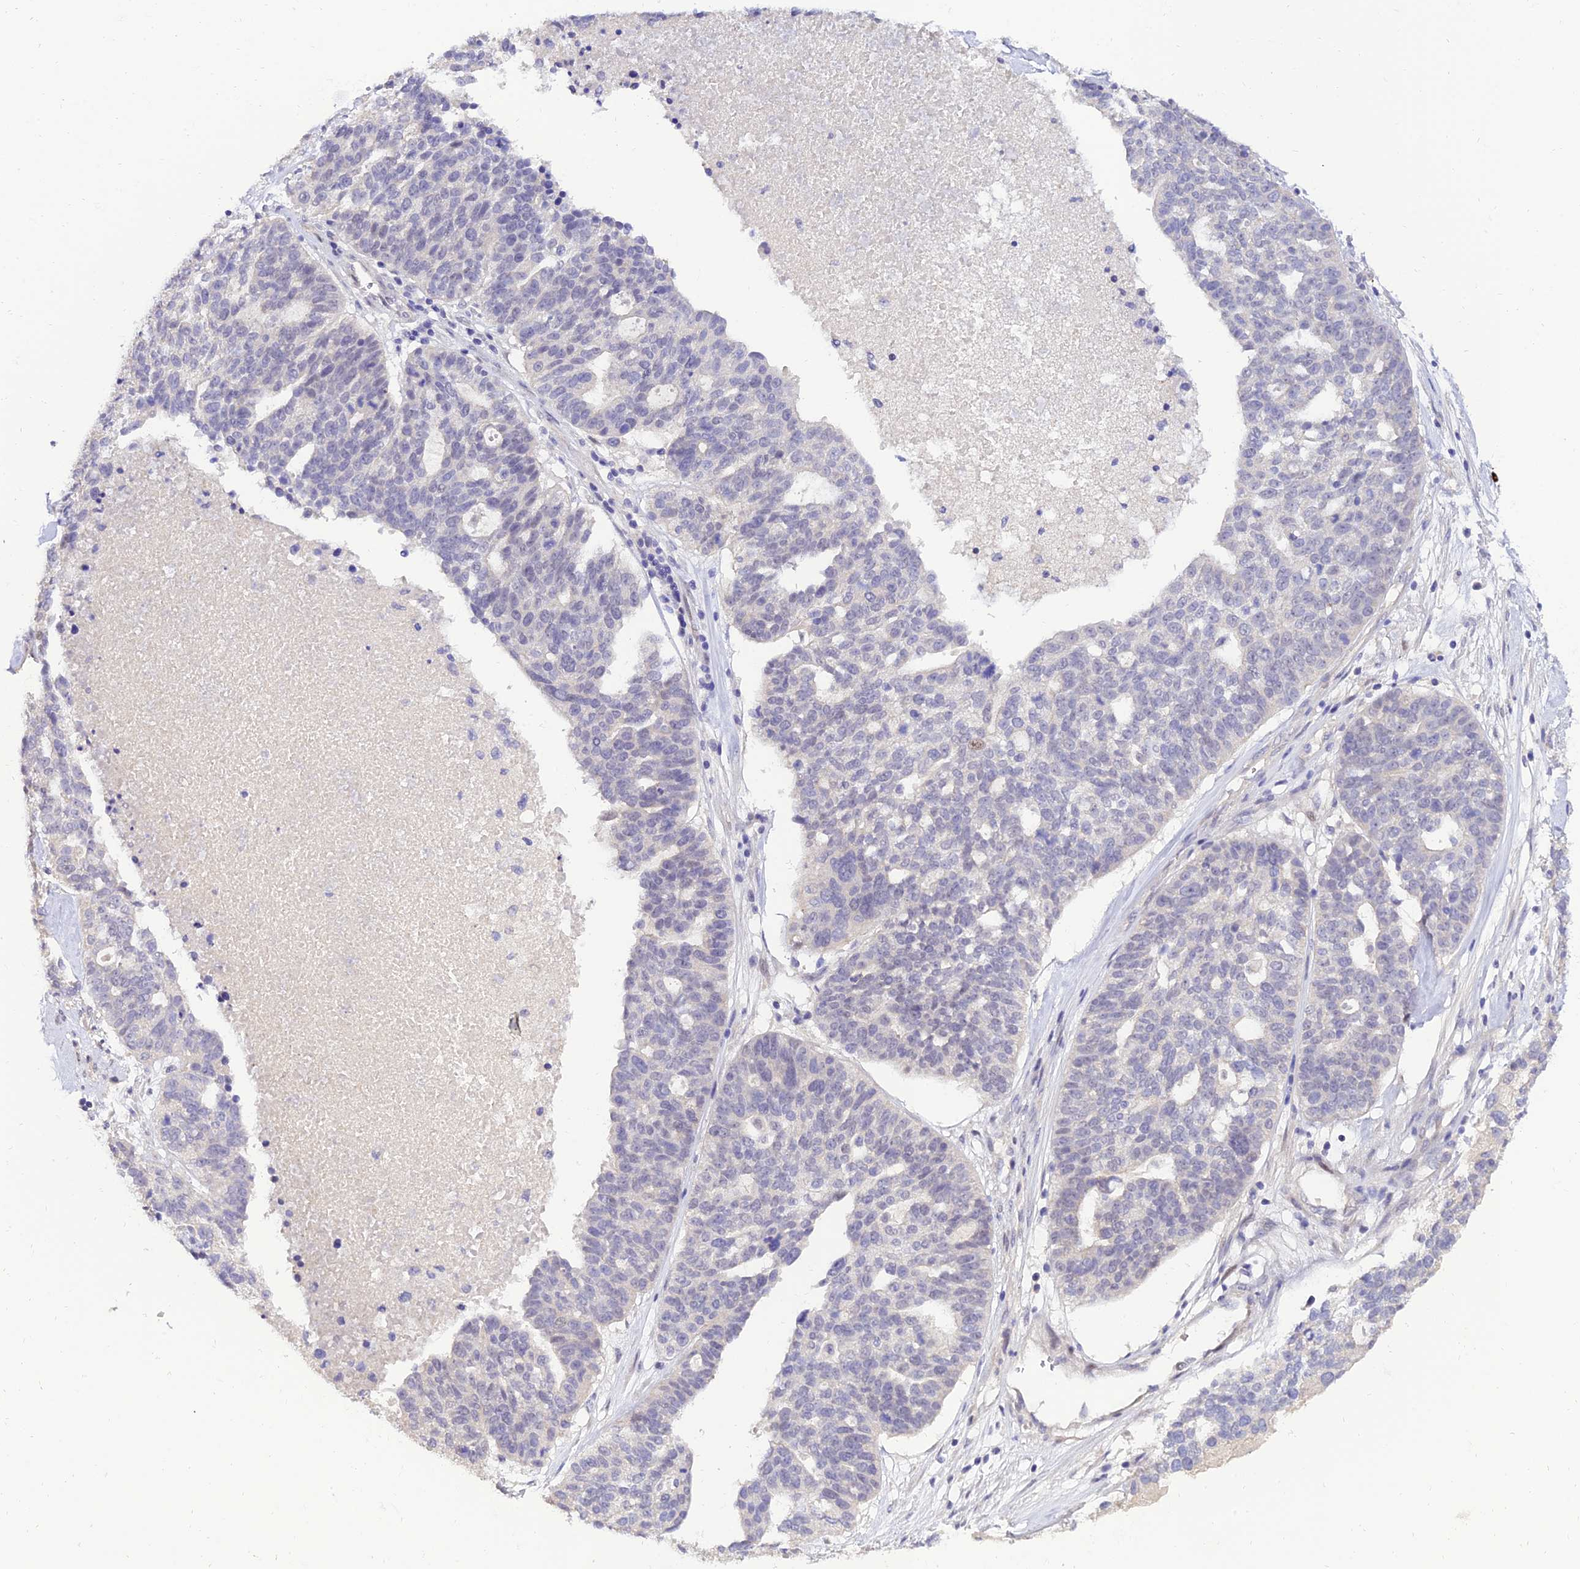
{"staining": {"intensity": "negative", "quantity": "none", "location": "none"}, "tissue": "ovarian cancer", "cell_type": "Tumor cells", "image_type": "cancer", "snomed": [{"axis": "morphology", "description": "Cystadenocarcinoma, serous, NOS"}, {"axis": "topography", "description": "Ovary"}], "caption": "Tumor cells are negative for brown protein staining in ovarian serous cystadenocarcinoma.", "gene": "ALDH3B2", "patient": {"sex": "female", "age": 59}}